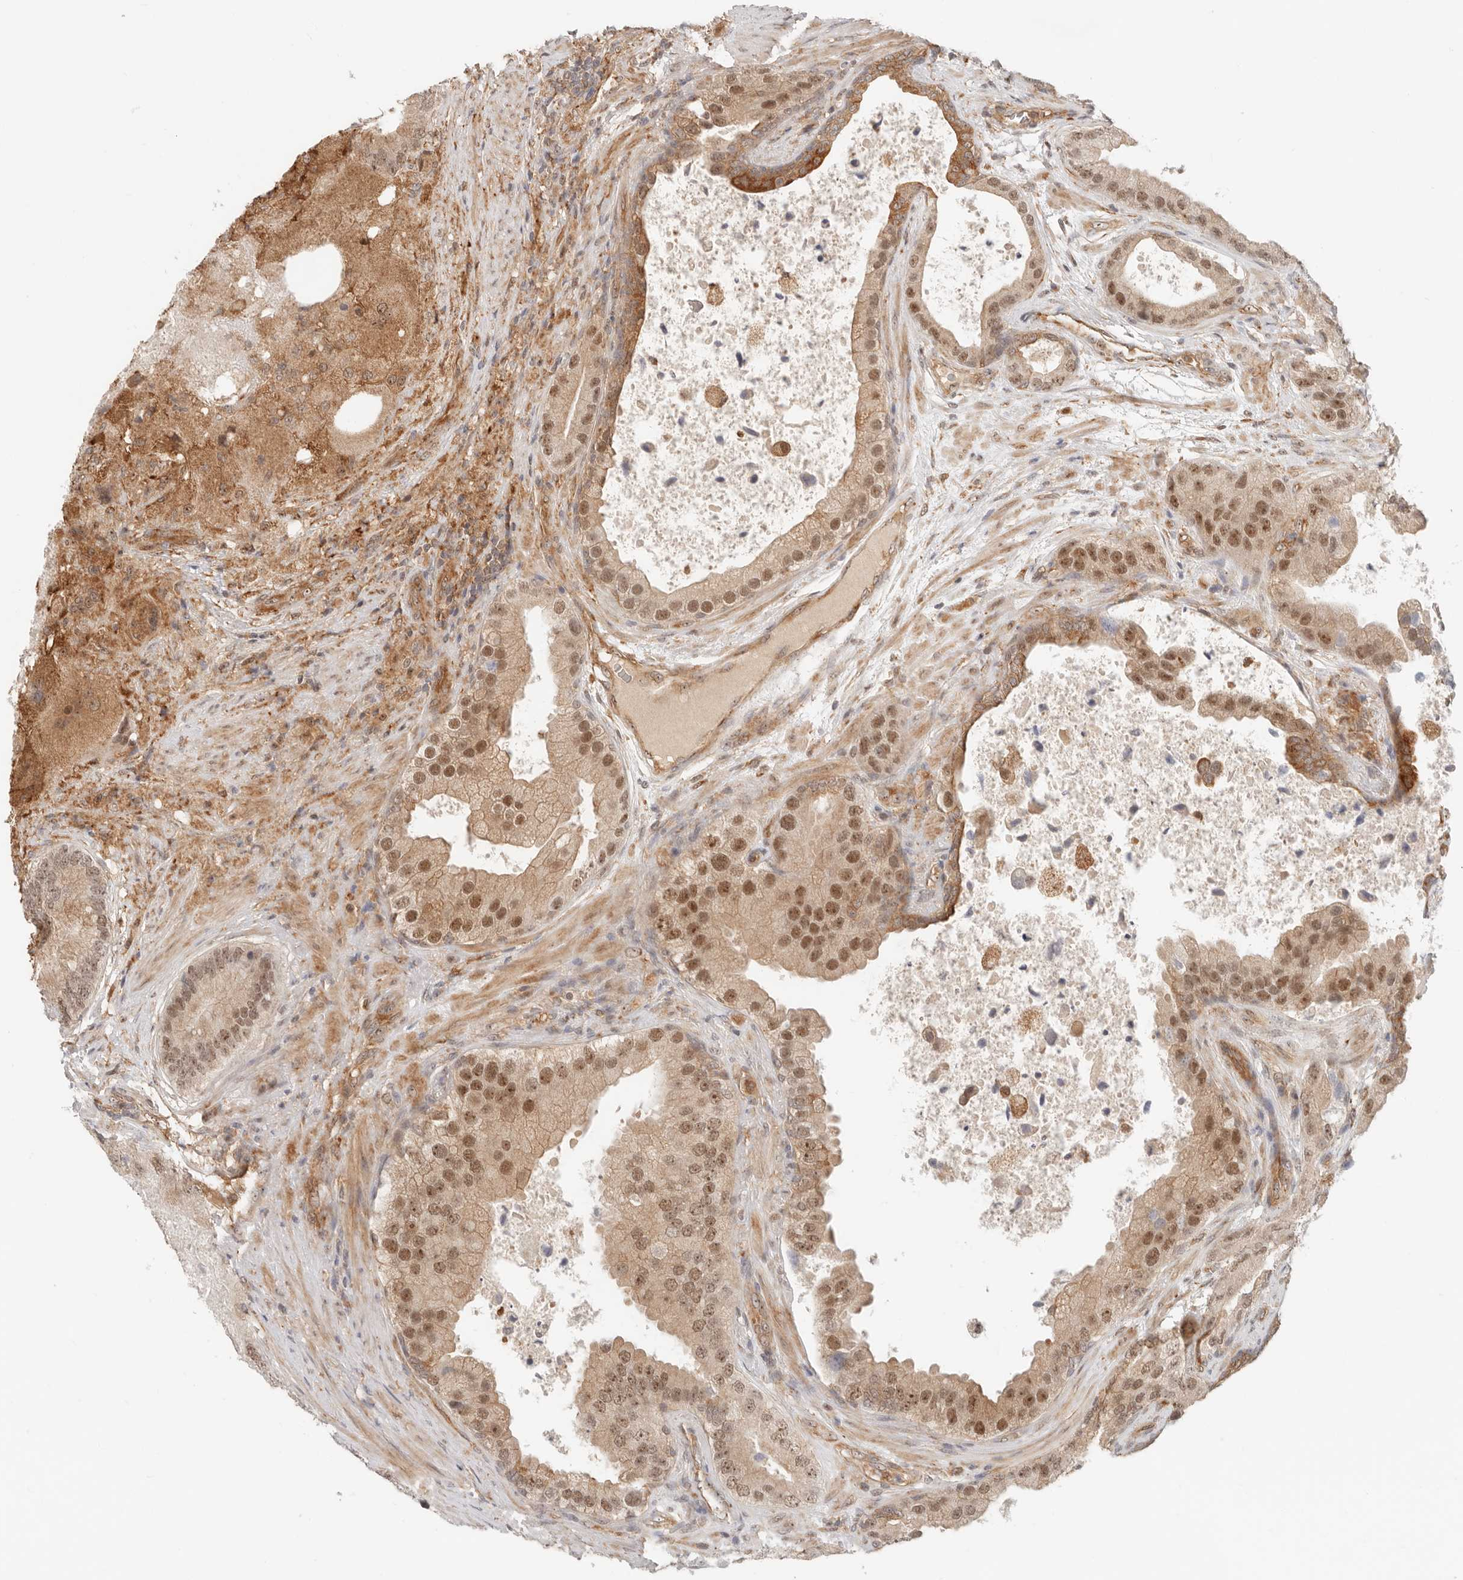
{"staining": {"intensity": "moderate", "quantity": ">75%", "location": "nuclear"}, "tissue": "prostate cancer", "cell_type": "Tumor cells", "image_type": "cancer", "snomed": [{"axis": "morphology", "description": "Adenocarcinoma, High grade"}, {"axis": "topography", "description": "Prostate"}], "caption": "Human prostate high-grade adenocarcinoma stained with a protein marker demonstrates moderate staining in tumor cells.", "gene": "HEXD", "patient": {"sex": "male", "age": 70}}